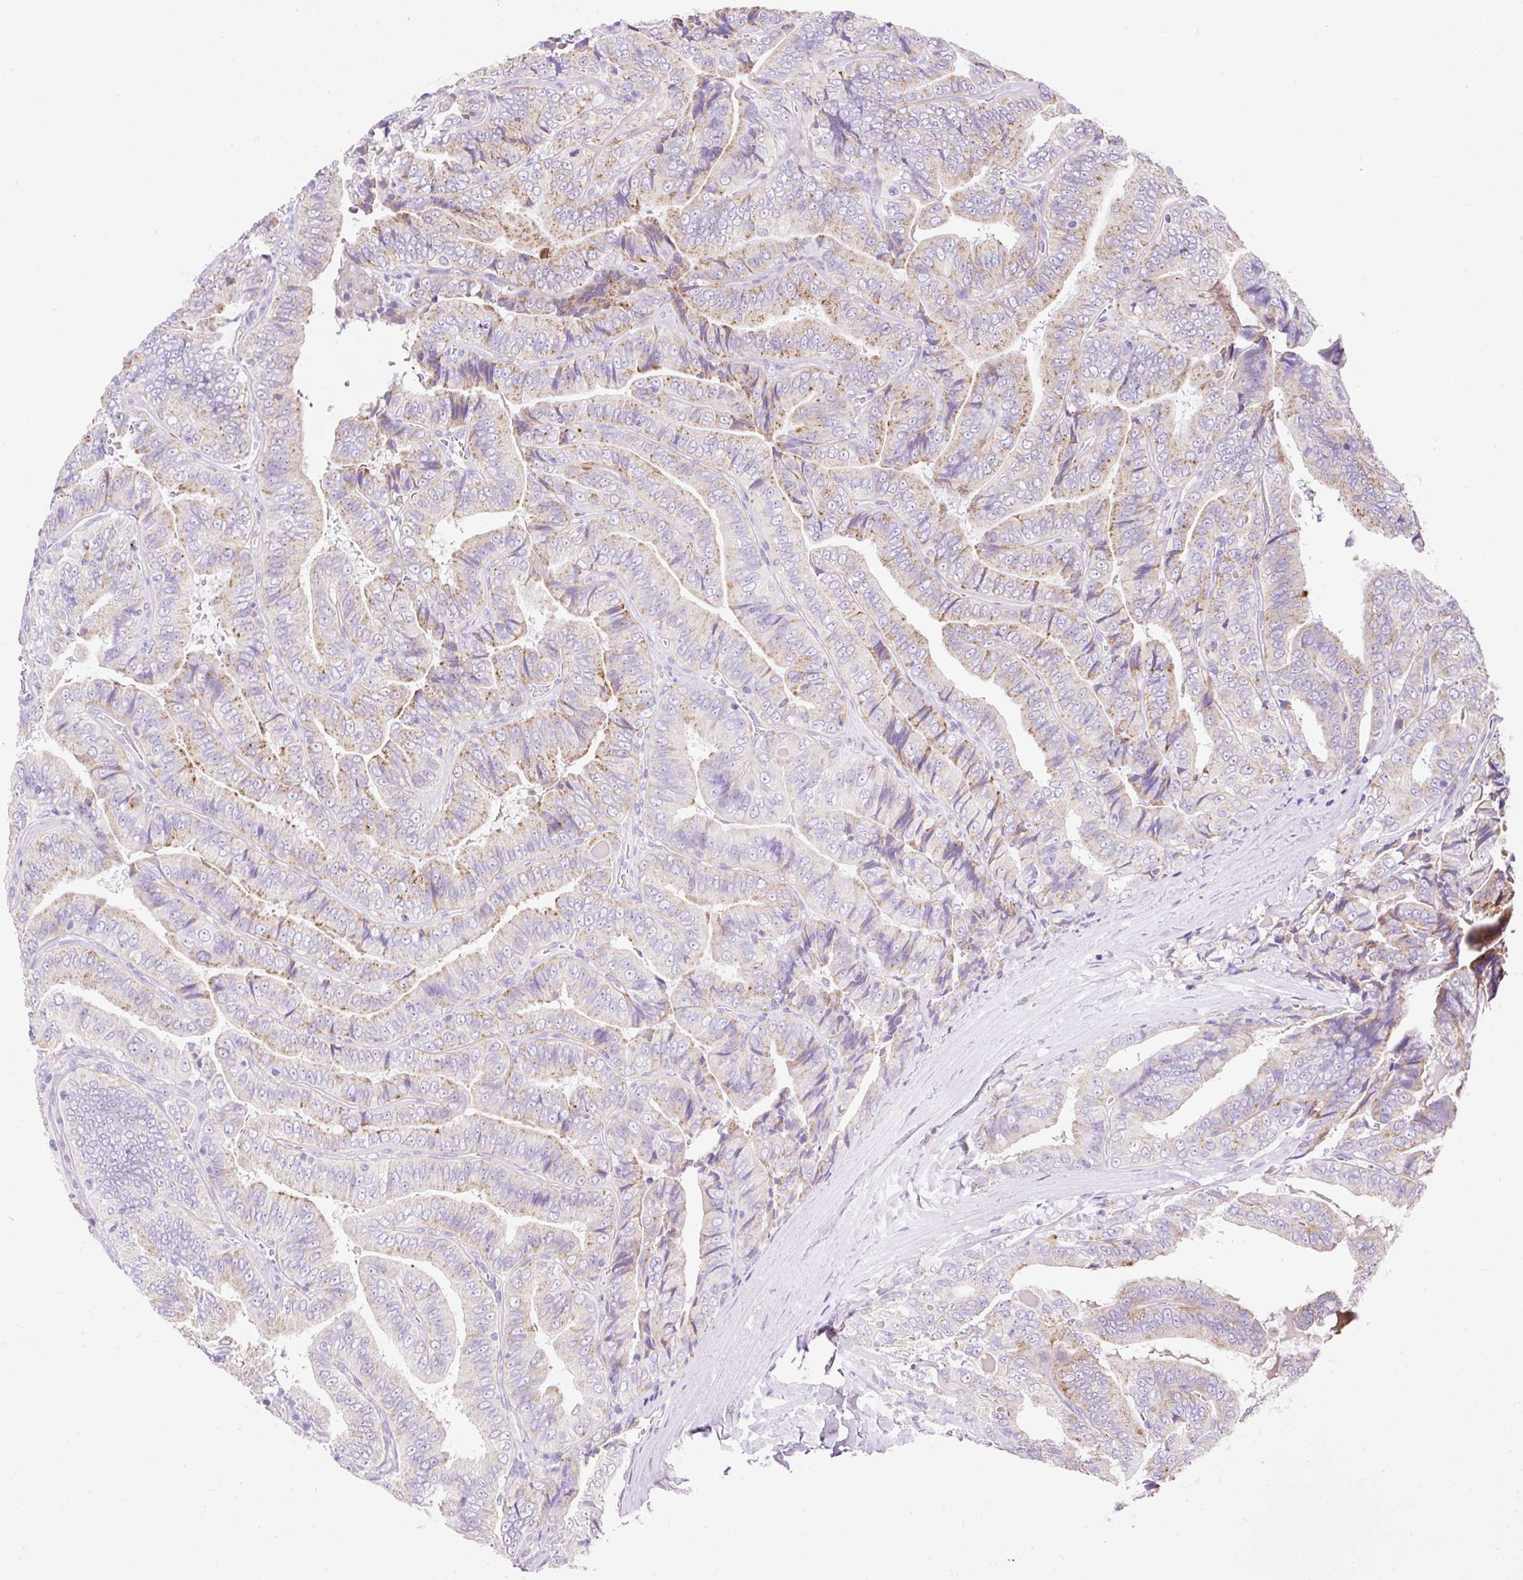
{"staining": {"intensity": "moderate", "quantity": "25%-75%", "location": "cytoplasmic/membranous"}, "tissue": "thyroid cancer", "cell_type": "Tumor cells", "image_type": "cancer", "snomed": [{"axis": "morphology", "description": "Papillary adenocarcinoma, NOS"}, {"axis": "topography", "description": "Thyroid gland"}], "caption": "Moderate cytoplasmic/membranous protein staining is identified in about 25%-75% of tumor cells in thyroid cancer.", "gene": "HEXB", "patient": {"sex": "male", "age": 61}}